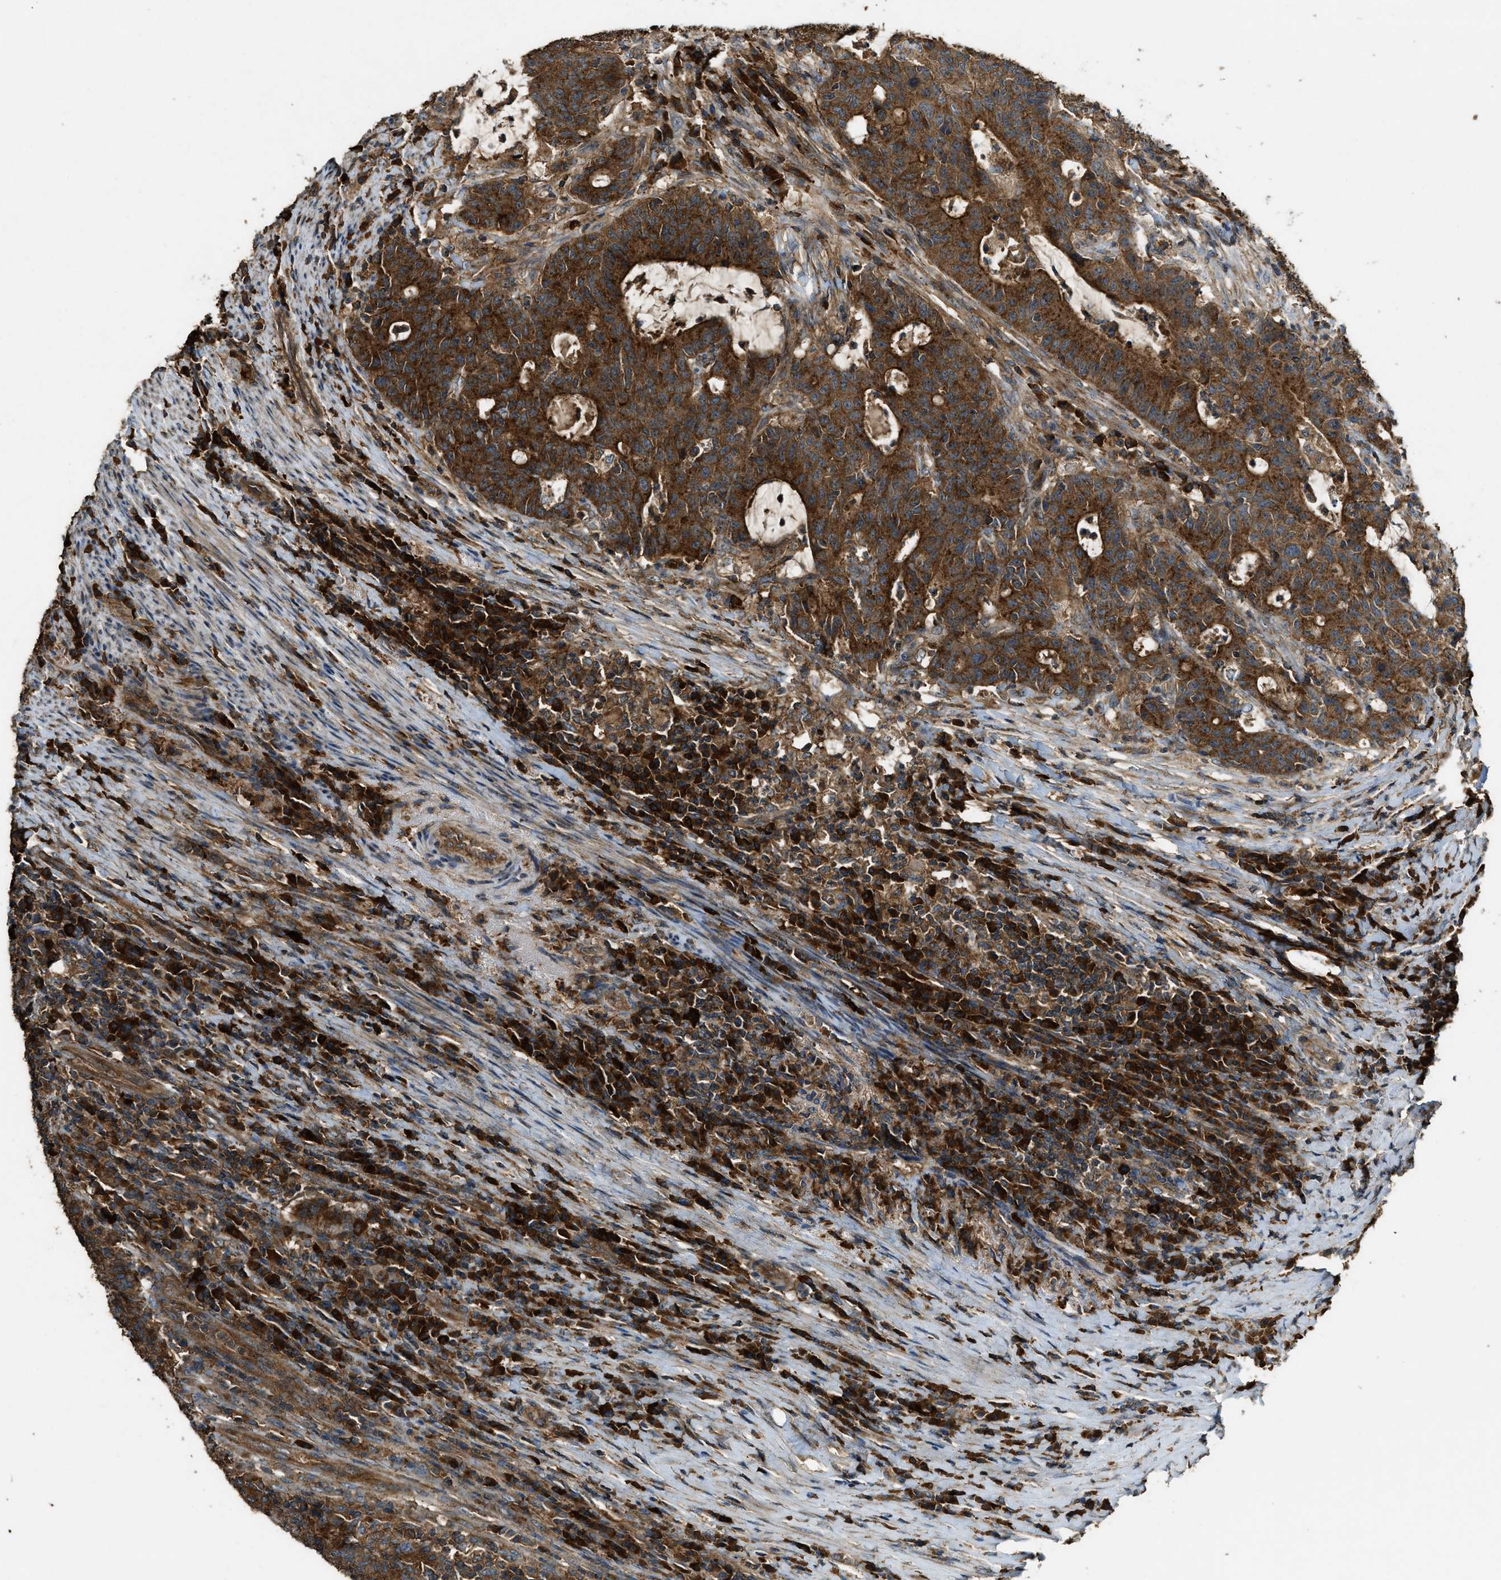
{"staining": {"intensity": "strong", "quantity": ">75%", "location": "cytoplasmic/membranous"}, "tissue": "colorectal cancer", "cell_type": "Tumor cells", "image_type": "cancer", "snomed": [{"axis": "morphology", "description": "Normal tissue, NOS"}, {"axis": "morphology", "description": "Adenocarcinoma, NOS"}, {"axis": "topography", "description": "Colon"}], "caption": "Tumor cells display high levels of strong cytoplasmic/membranous positivity in approximately >75% of cells in human colorectal cancer (adenocarcinoma).", "gene": "MAP3K8", "patient": {"sex": "female", "age": 75}}